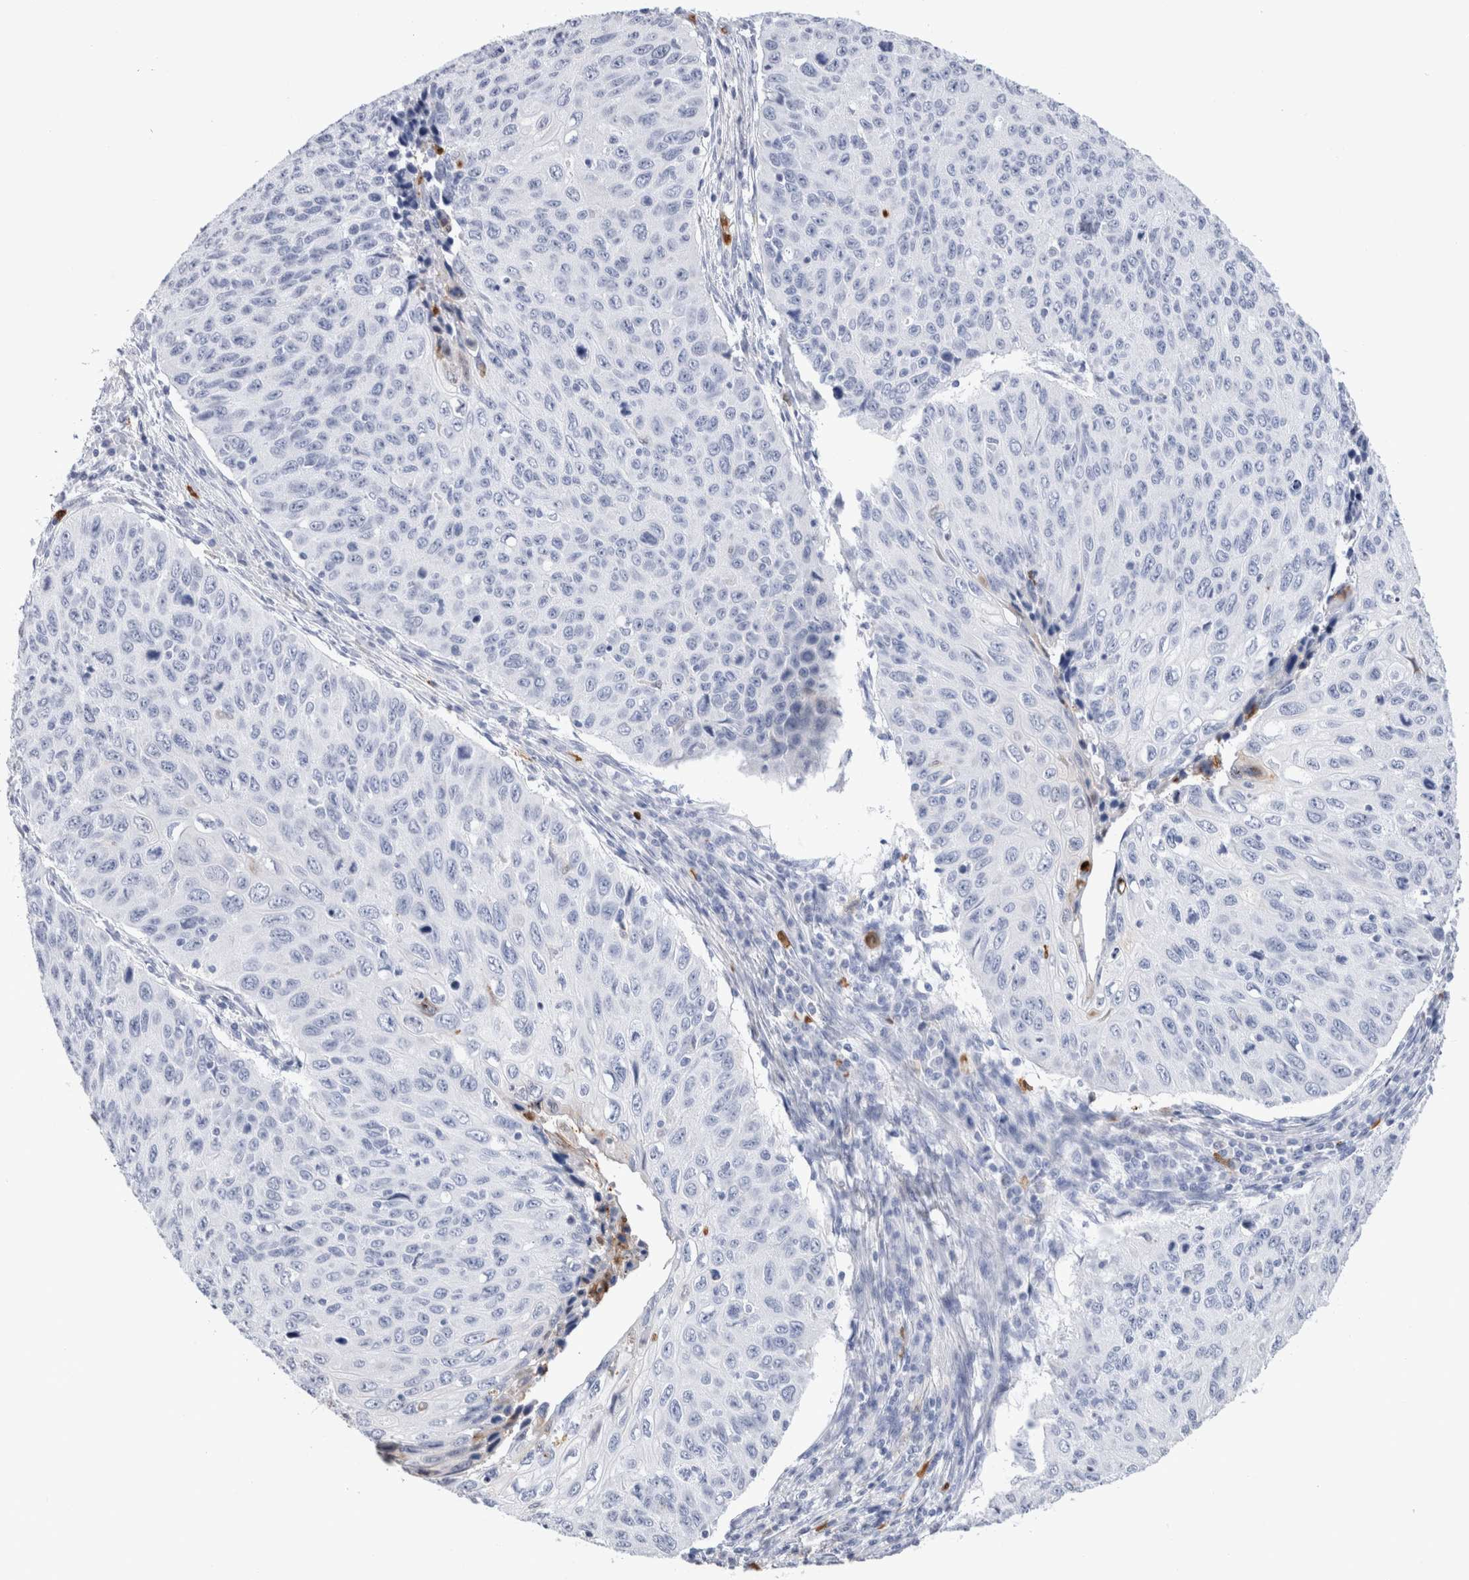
{"staining": {"intensity": "negative", "quantity": "none", "location": "none"}, "tissue": "cervical cancer", "cell_type": "Tumor cells", "image_type": "cancer", "snomed": [{"axis": "morphology", "description": "Squamous cell carcinoma, NOS"}, {"axis": "topography", "description": "Cervix"}], "caption": "An image of human cervical cancer is negative for staining in tumor cells.", "gene": "SLC10A5", "patient": {"sex": "female", "age": 53}}